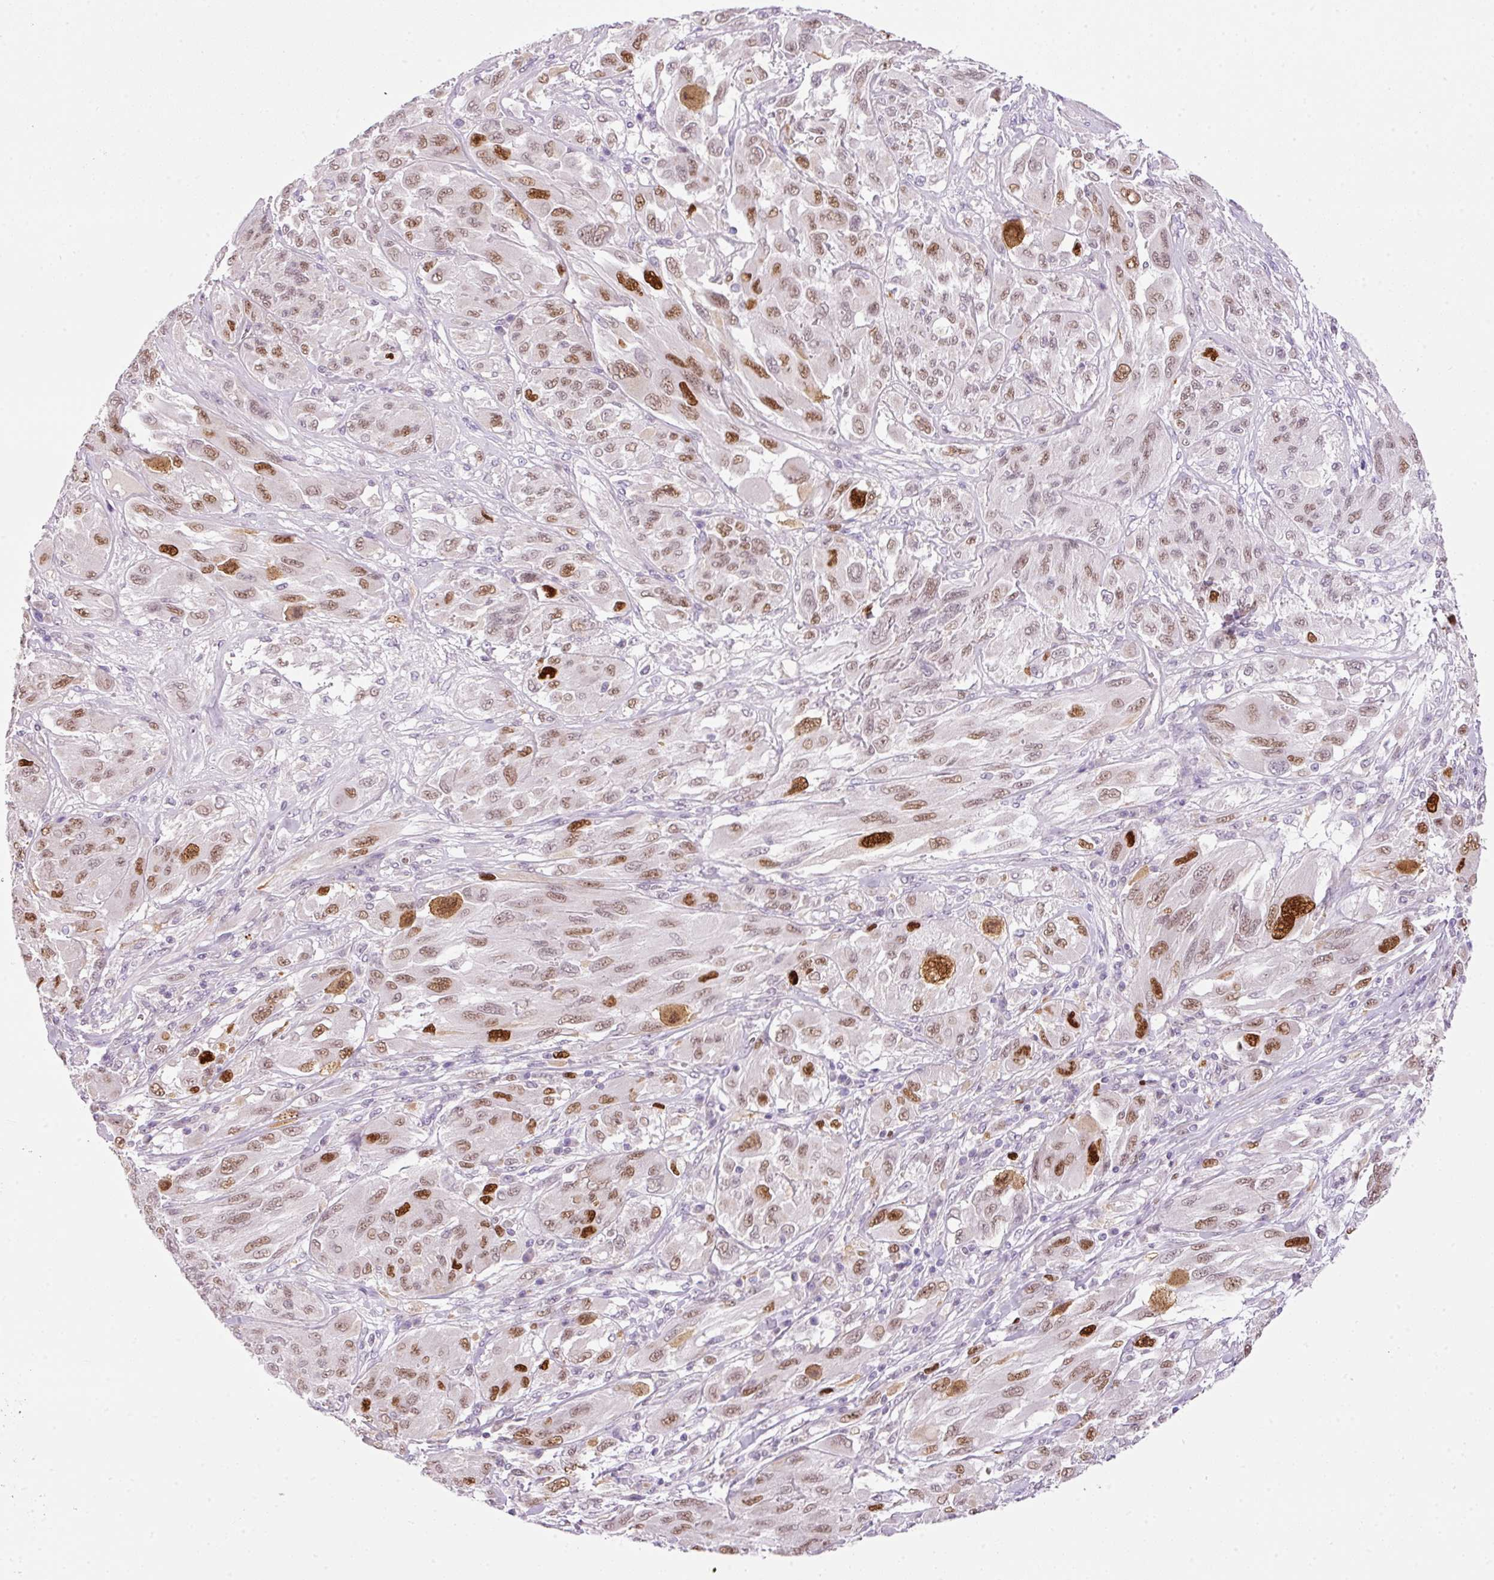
{"staining": {"intensity": "strong", "quantity": "25%-75%", "location": "cytoplasmic/membranous,nuclear"}, "tissue": "melanoma", "cell_type": "Tumor cells", "image_type": "cancer", "snomed": [{"axis": "morphology", "description": "Malignant melanoma, NOS"}, {"axis": "topography", "description": "Skin"}], "caption": "The image displays a brown stain indicating the presence of a protein in the cytoplasmic/membranous and nuclear of tumor cells in malignant melanoma.", "gene": "KPNA2", "patient": {"sex": "female", "age": 91}}